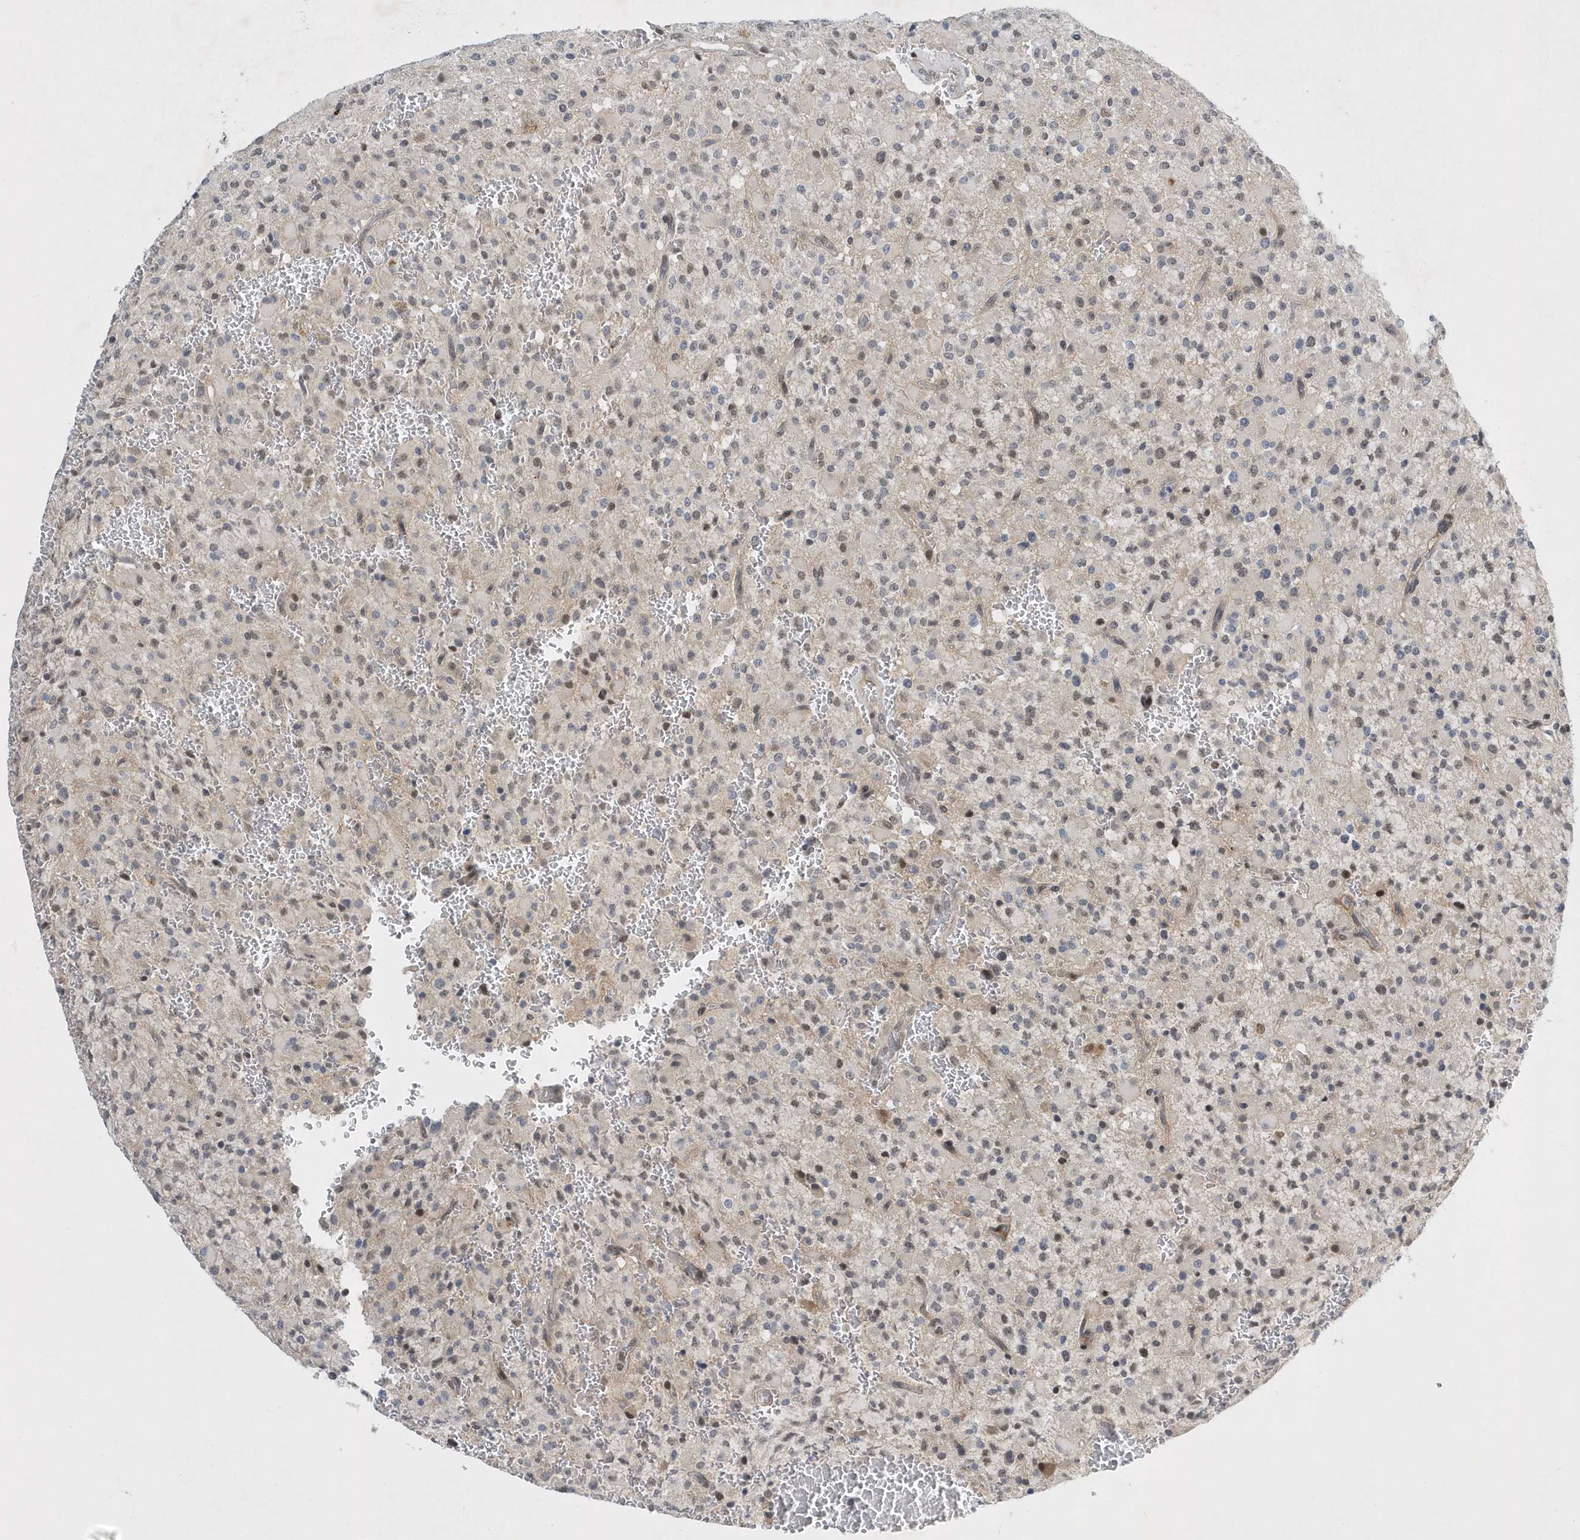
{"staining": {"intensity": "weak", "quantity": "25%-75%", "location": "nuclear"}, "tissue": "glioma", "cell_type": "Tumor cells", "image_type": "cancer", "snomed": [{"axis": "morphology", "description": "Glioma, malignant, High grade"}, {"axis": "topography", "description": "Brain"}], "caption": "Glioma stained with a protein marker shows weak staining in tumor cells.", "gene": "FAM217A", "patient": {"sex": "male", "age": 34}}